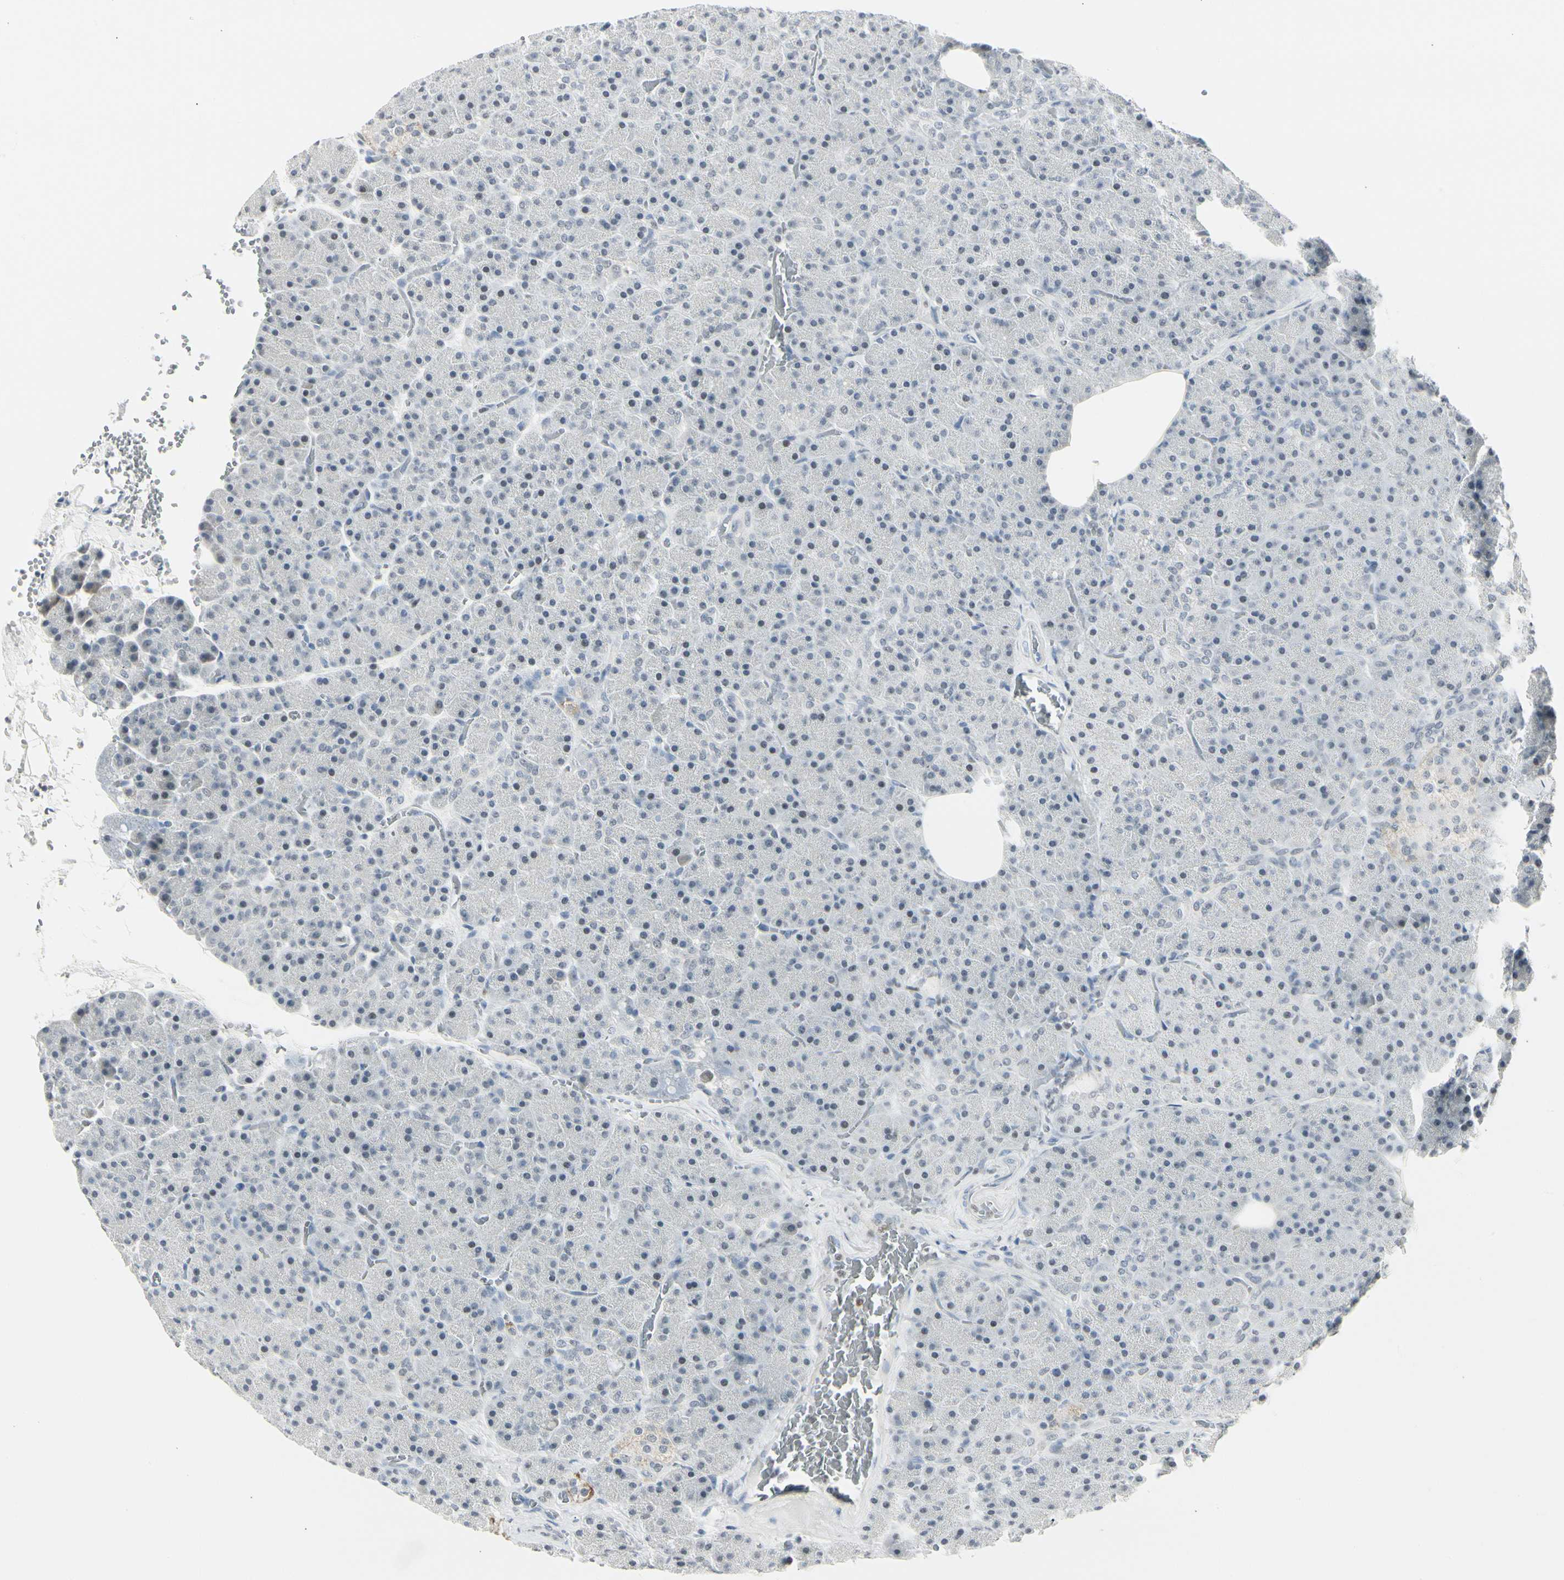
{"staining": {"intensity": "negative", "quantity": "none", "location": "none"}, "tissue": "pancreas", "cell_type": "Exocrine glandular cells", "image_type": "normal", "snomed": [{"axis": "morphology", "description": "Normal tissue, NOS"}, {"axis": "topography", "description": "Pancreas"}], "caption": "Immunohistochemical staining of normal pancreas demonstrates no significant positivity in exocrine glandular cells. Brightfield microscopy of immunohistochemistry (IHC) stained with DAB (3,3'-diaminobenzidine) (brown) and hematoxylin (blue), captured at high magnification.", "gene": "ZBTB7B", "patient": {"sex": "female", "age": 35}}